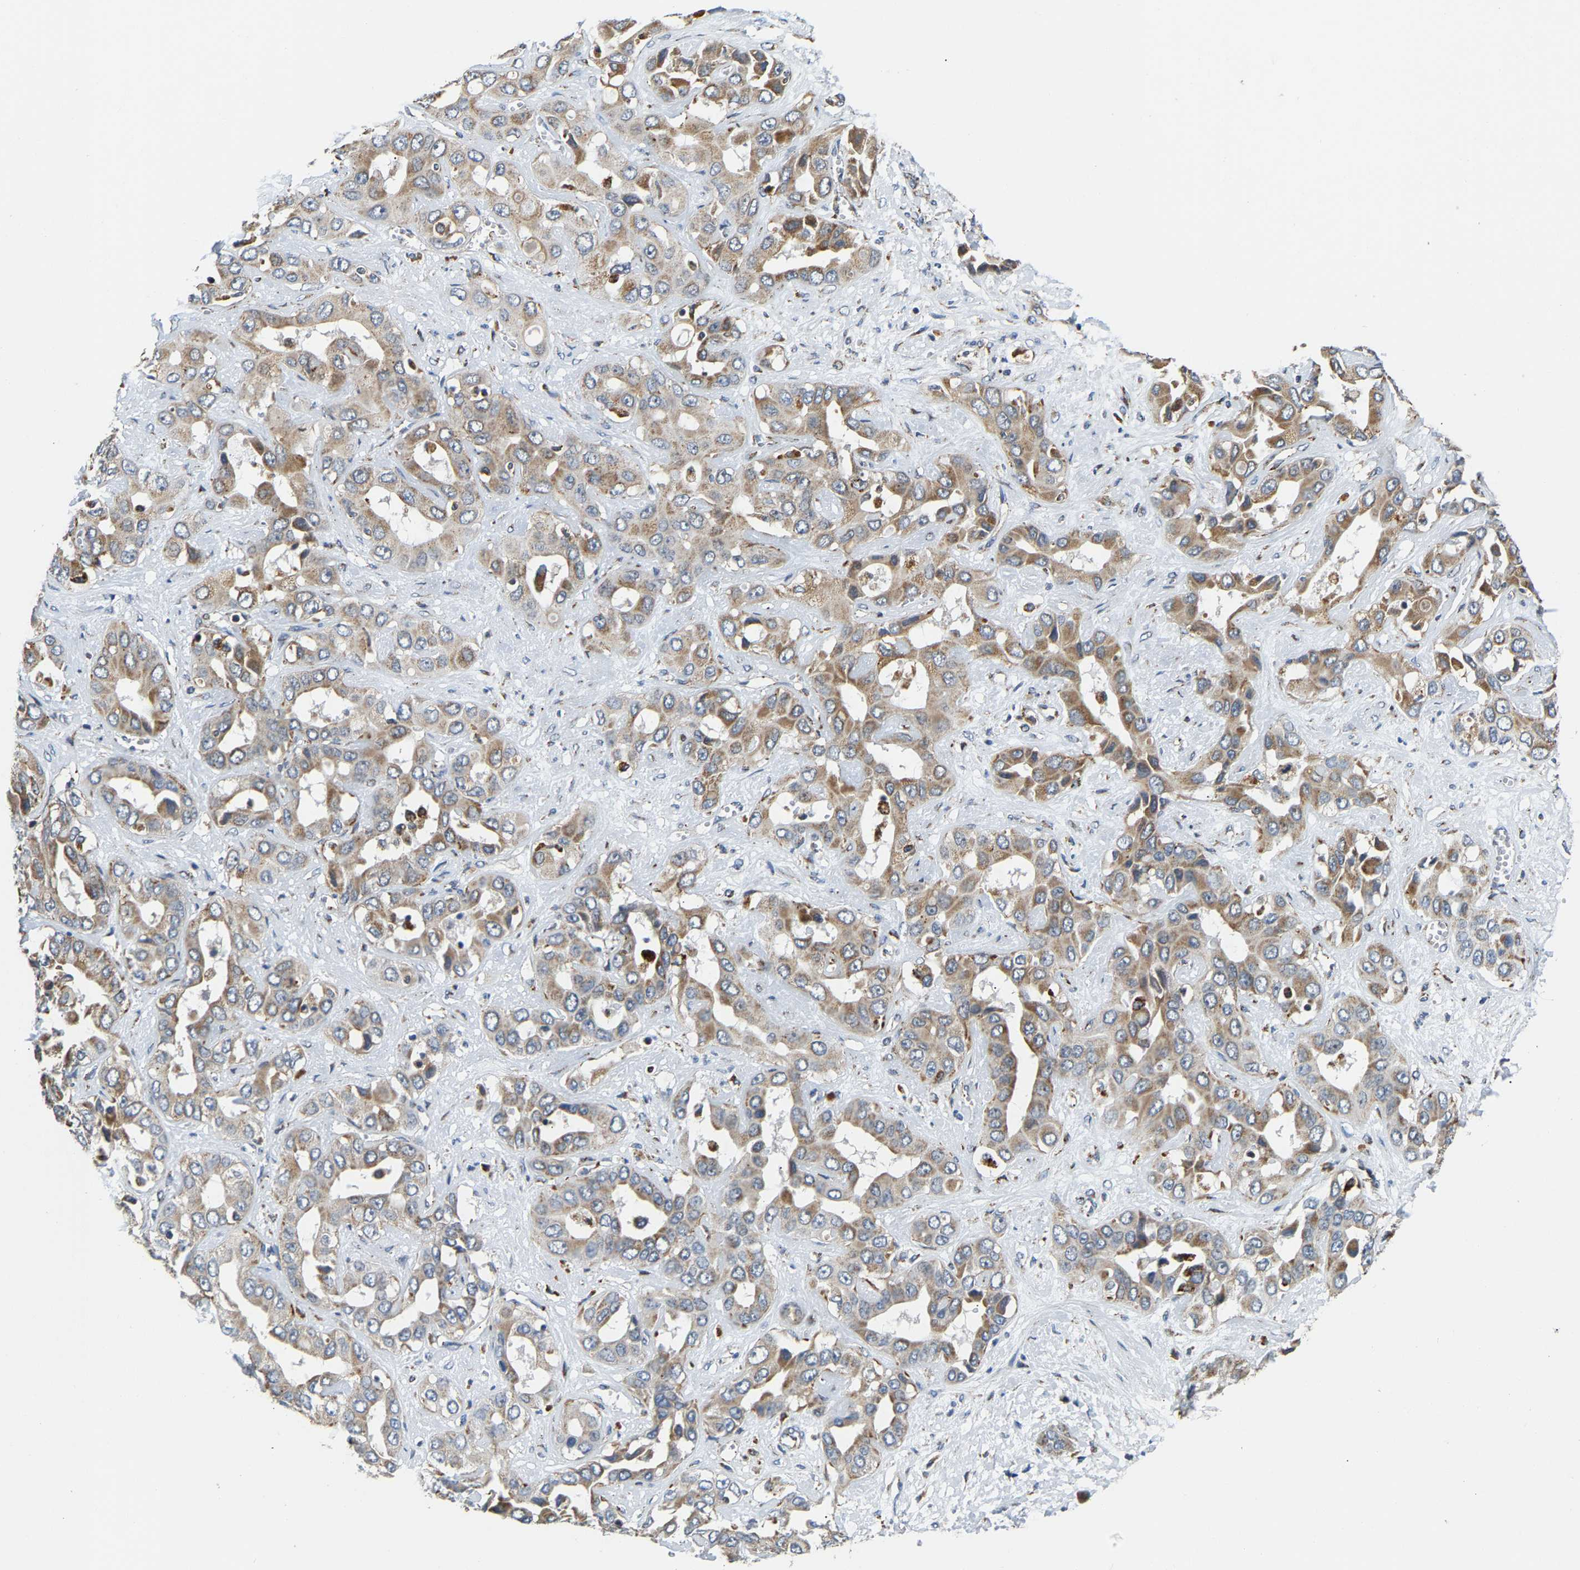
{"staining": {"intensity": "weak", "quantity": "25%-75%", "location": "cytoplasmic/membranous"}, "tissue": "liver cancer", "cell_type": "Tumor cells", "image_type": "cancer", "snomed": [{"axis": "morphology", "description": "Cholangiocarcinoma"}, {"axis": "topography", "description": "Liver"}], "caption": "Human liver cholangiocarcinoma stained with a protein marker demonstrates weak staining in tumor cells.", "gene": "GIMAP7", "patient": {"sex": "female", "age": 52}}